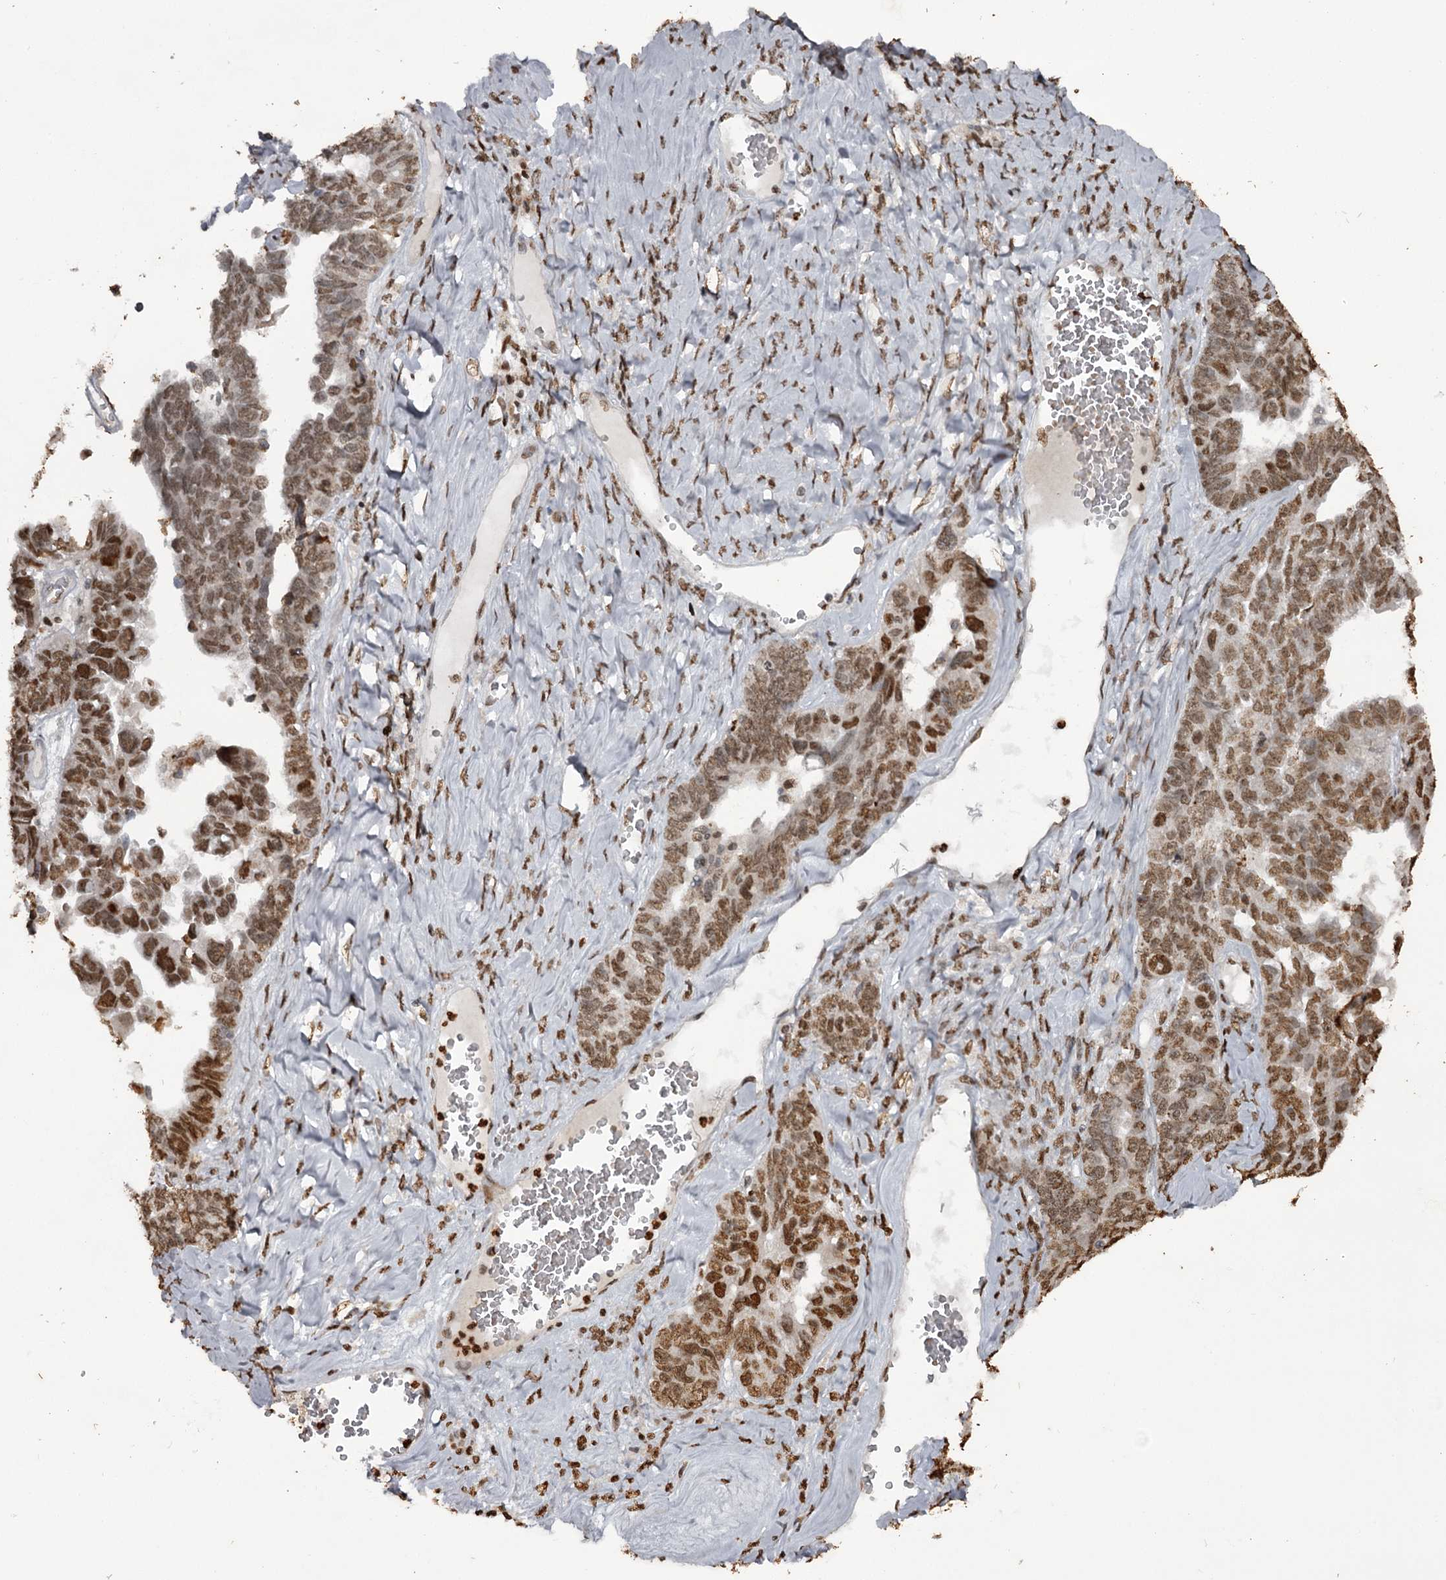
{"staining": {"intensity": "moderate", "quantity": ">75%", "location": "nuclear"}, "tissue": "ovarian cancer", "cell_type": "Tumor cells", "image_type": "cancer", "snomed": [{"axis": "morphology", "description": "Cystadenocarcinoma, serous, NOS"}, {"axis": "topography", "description": "Ovary"}], "caption": "Immunohistochemical staining of ovarian serous cystadenocarcinoma exhibits moderate nuclear protein staining in about >75% of tumor cells. (DAB = brown stain, brightfield microscopy at high magnification).", "gene": "THYN1", "patient": {"sex": "female", "age": 79}}